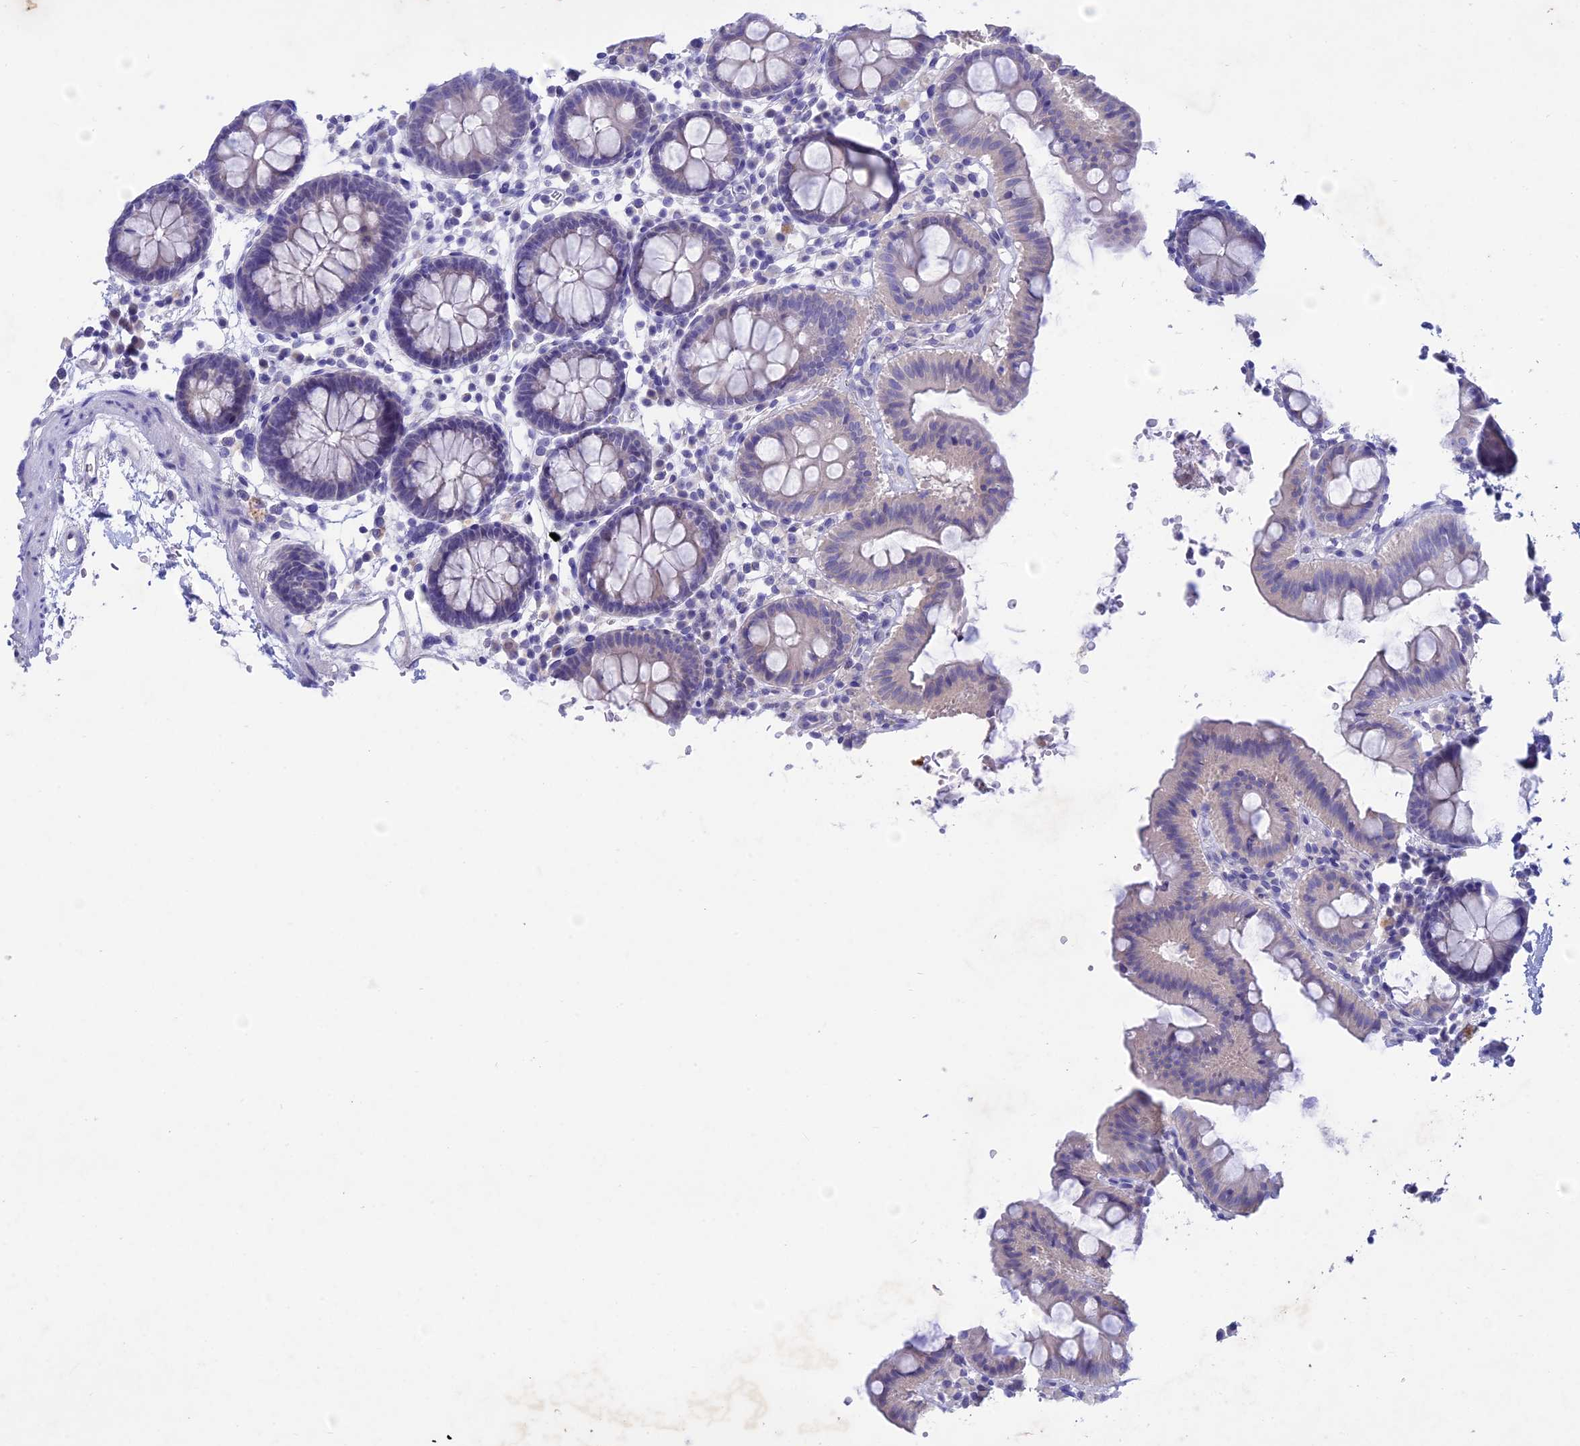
{"staining": {"intensity": "negative", "quantity": "none", "location": "none"}, "tissue": "colon", "cell_type": "Endothelial cells", "image_type": "normal", "snomed": [{"axis": "morphology", "description": "Normal tissue, NOS"}, {"axis": "topography", "description": "Colon"}], "caption": "Colon was stained to show a protein in brown. There is no significant expression in endothelial cells. (Brightfield microscopy of DAB (3,3'-diaminobenzidine) immunohistochemistry (IHC) at high magnification).", "gene": "BTBD19", "patient": {"sex": "male", "age": 75}}